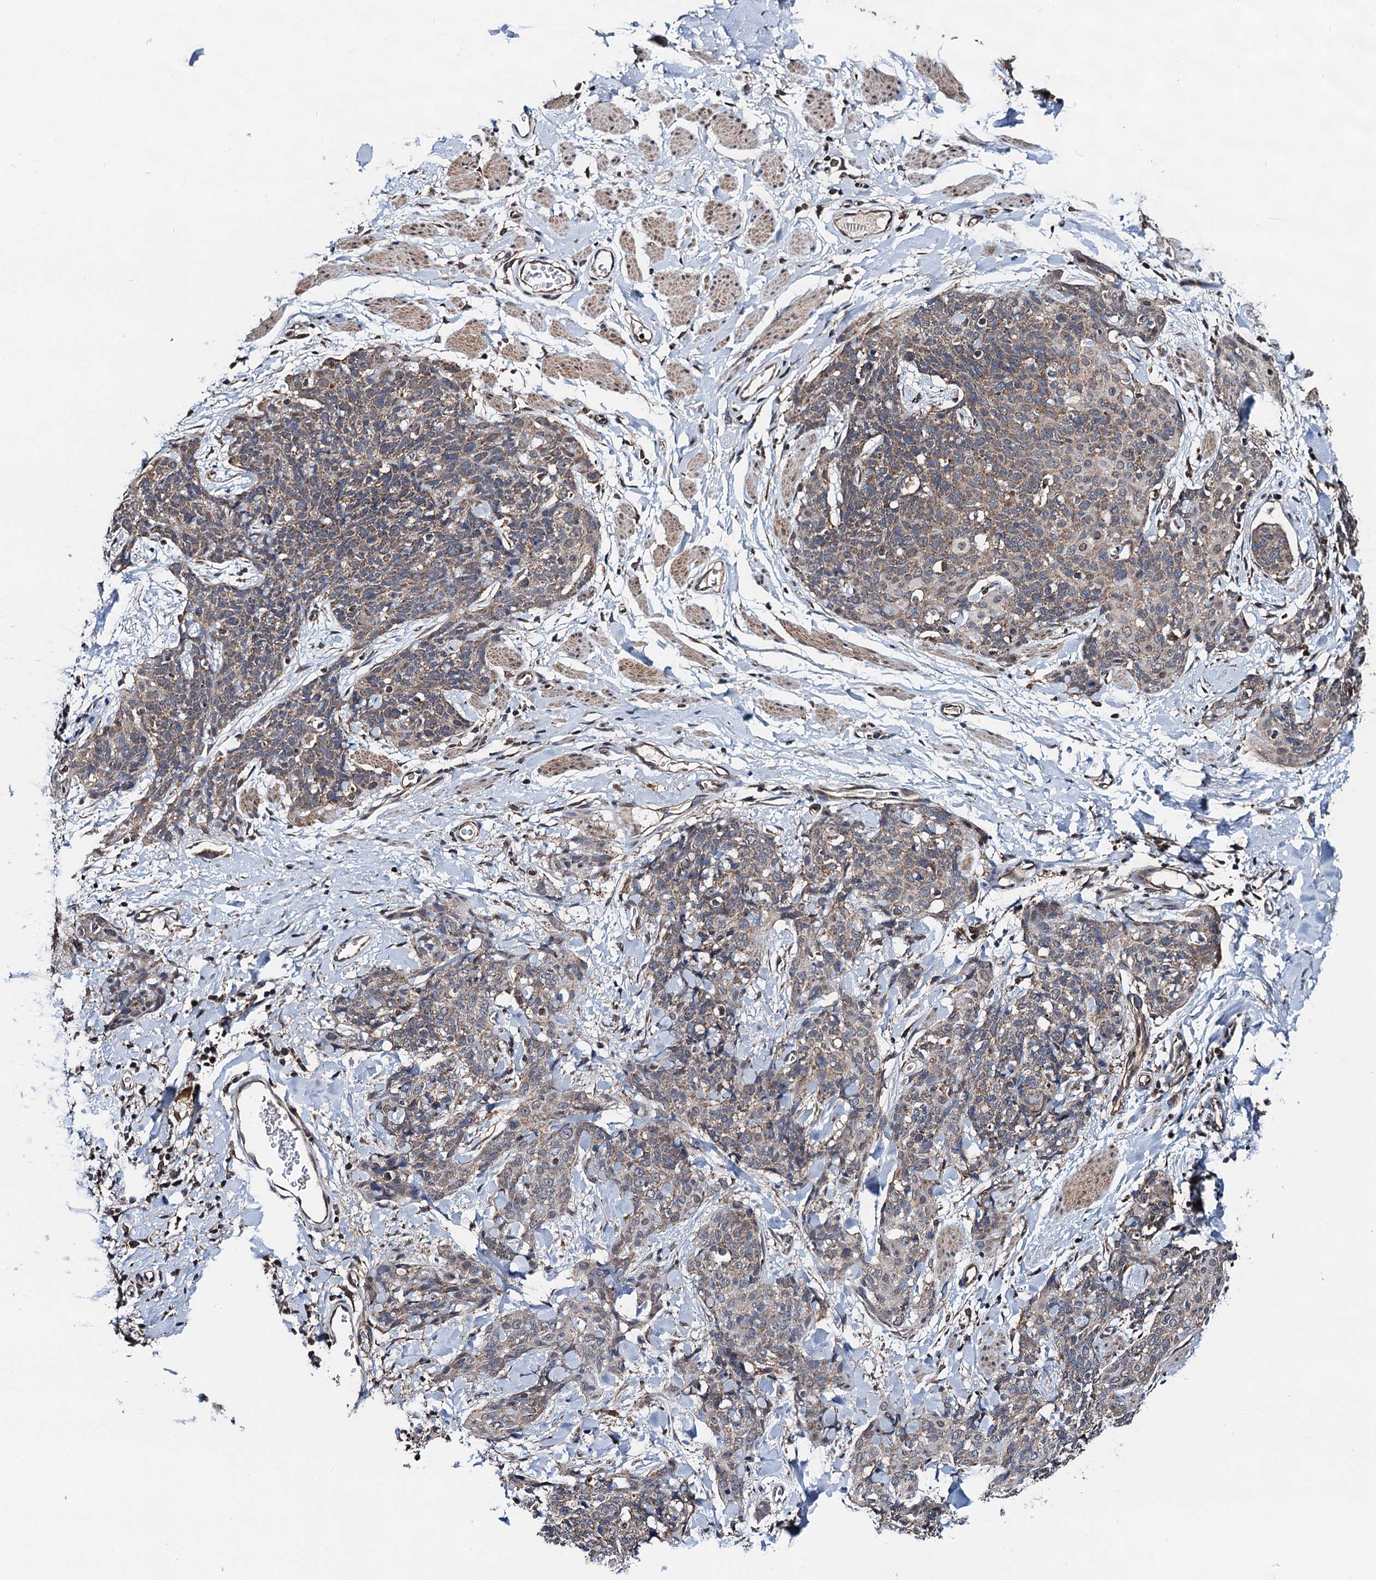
{"staining": {"intensity": "weak", "quantity": "25%-75%", "location": "cytoplasmic/membranous"}, "tissue": "skin cancer", "cell_type": "Tumor cells", "image_type": "cancer", "snomed": [{"axis": "morphology", "description": "Squamous cell carcinoma, NOS"}, {"axis": "topography", "description": "Skin"}, {"axis": "topography", "description": "Vulva"}], "caption": "Weak cytoplasmic/membranous positivity for a protein is seen in approximately 25%-75% of tumor cells of skin cancer using immunohistochemistry.", "gene": "CMPK2", "patient": {"sex": "female", "age": 85}}